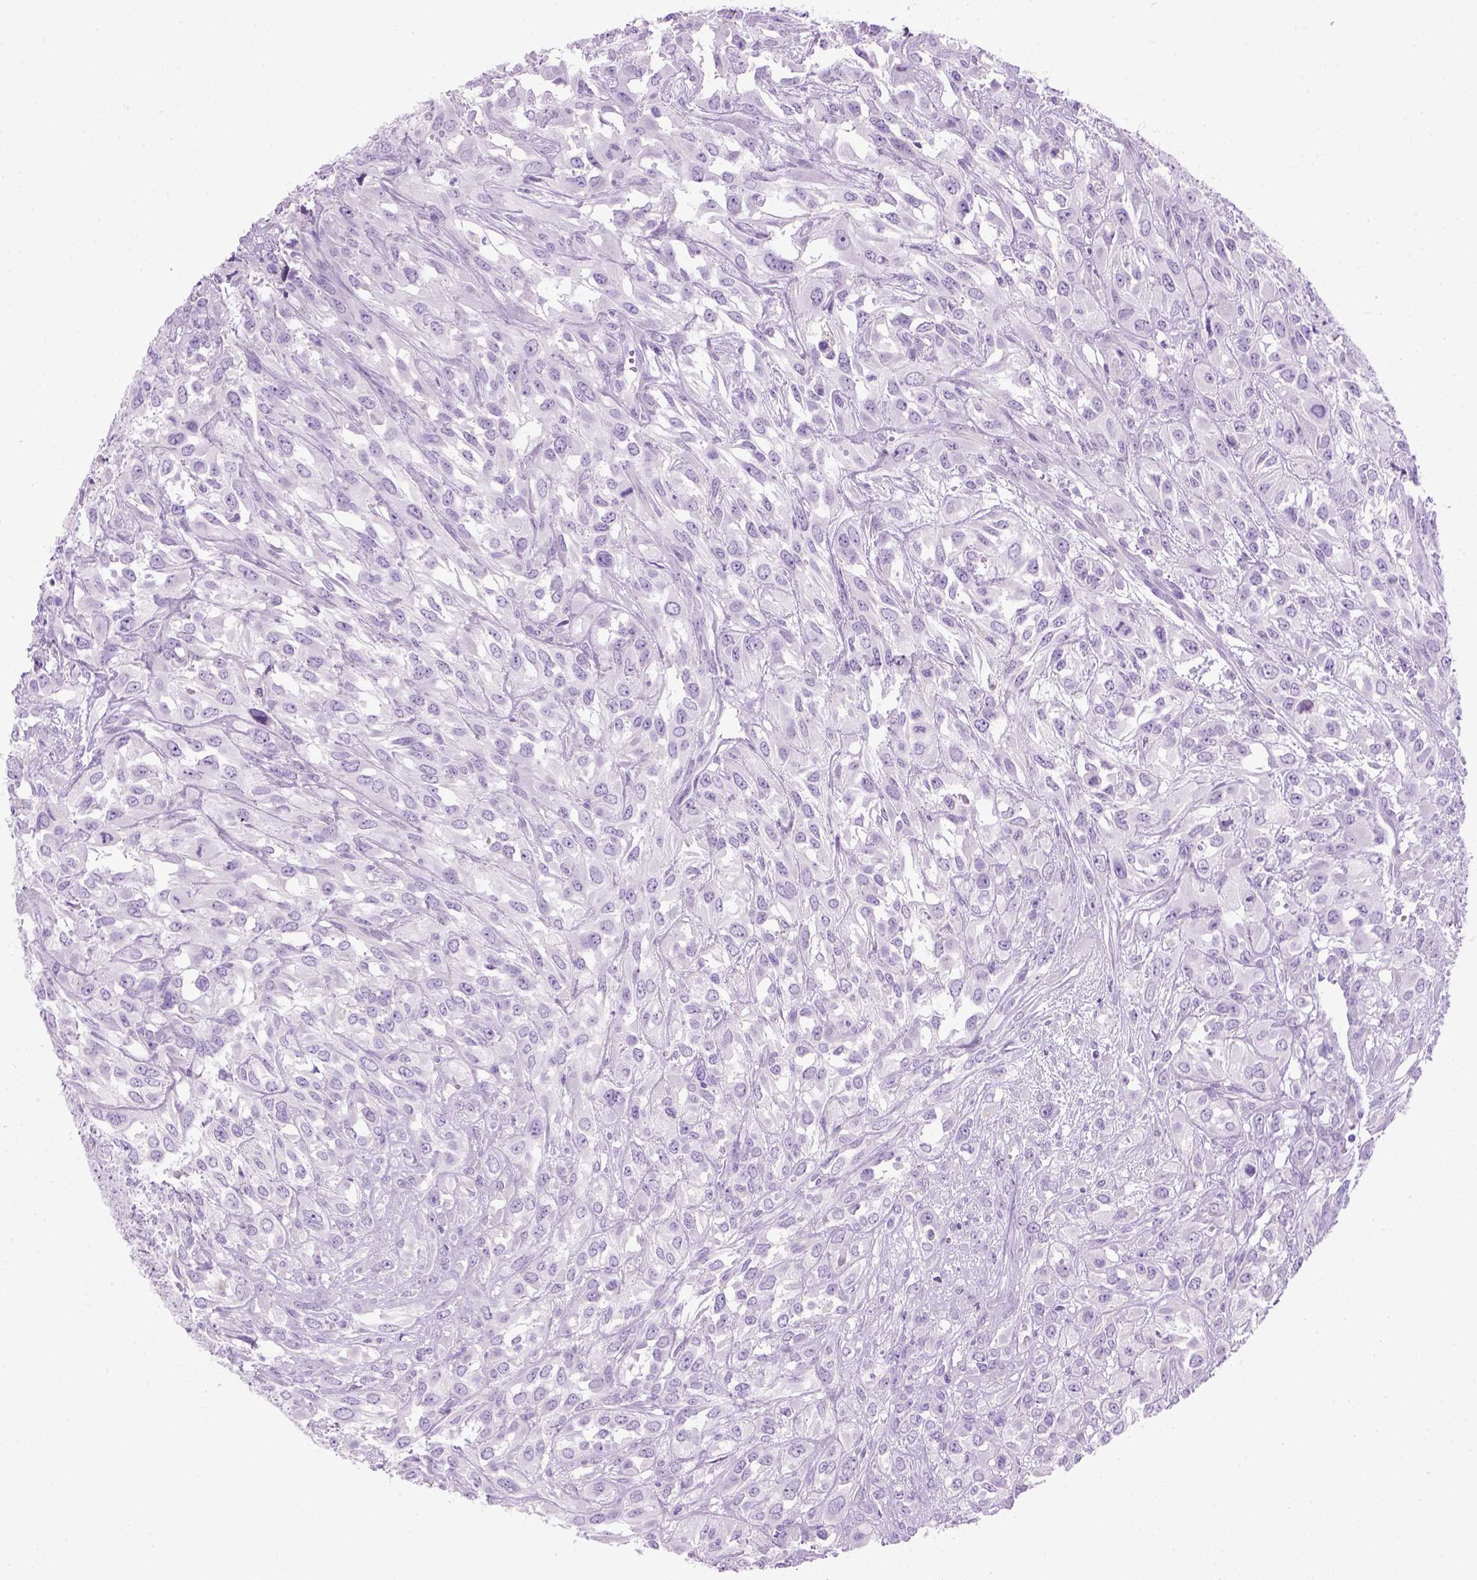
{"staining": {"intensity": "negative", "quantity": "none", "location": "none"}, "tissue": "urothelial cancer", "cell_type": "Tumor cells", "image_type": "cancer", "snomed": [{"axis": "morphology", "description": "Urothelial carcinoma, High grade"}, {"axis": "topography", "description": "Urinary bladder"}], "caption": "This is an immunohistochemistry (IHC) photomicrograph of human urothelial cancer. There is no staining in tumor cells.", "gene": "GABRB2", "patient": {"sex": "male", "age": 67}}